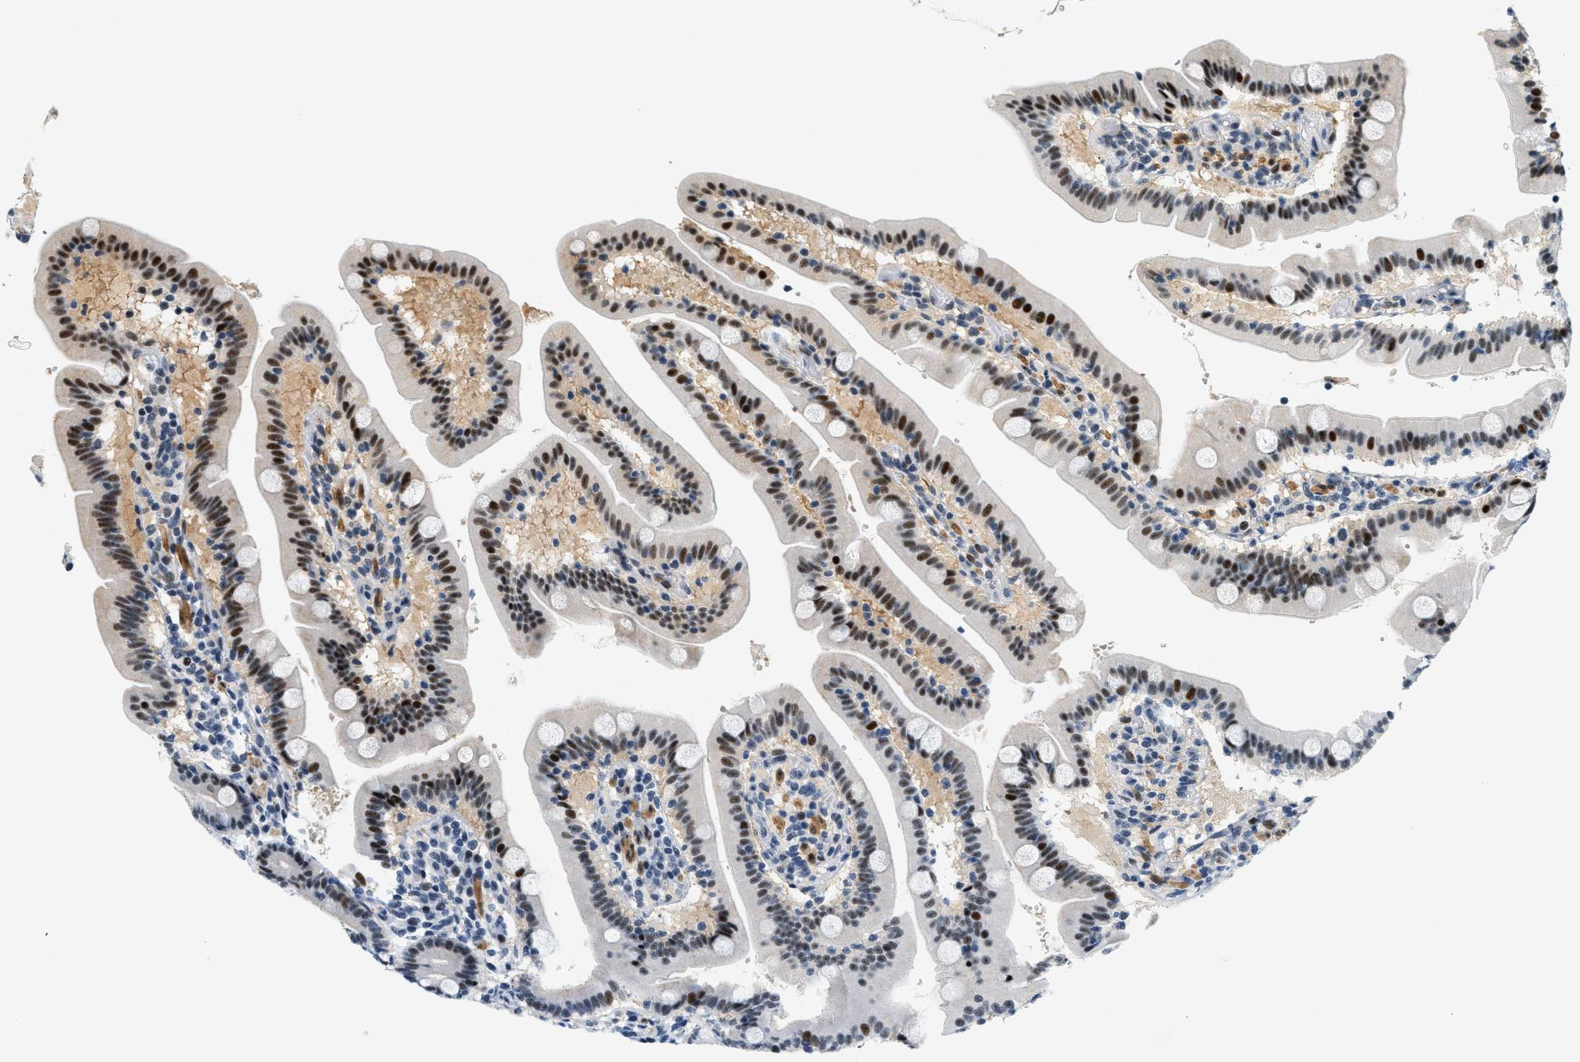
{"staining": {"intensity": "strong", "quantity": "25%-75%", "location": "nuclear"}, "tissue": "duodenum", "cell_type": "Glandular cells", "image_type": "normal", "snomed": [{"axis": "morphology", "description": "Normal tissue, NOS"}, {"axis": "topography", "description": "Duodenum"}], "caption": "Immunohistochemistry image of benign duodenum: duodenum stained using IHC exhibits high levels of strong protein expression localized specifically in the nuclear of glandular cells, appearing as a nuclear brown color.", "gene": "ZDHHC23", "patient": {"sex": "male", "age": 54}}